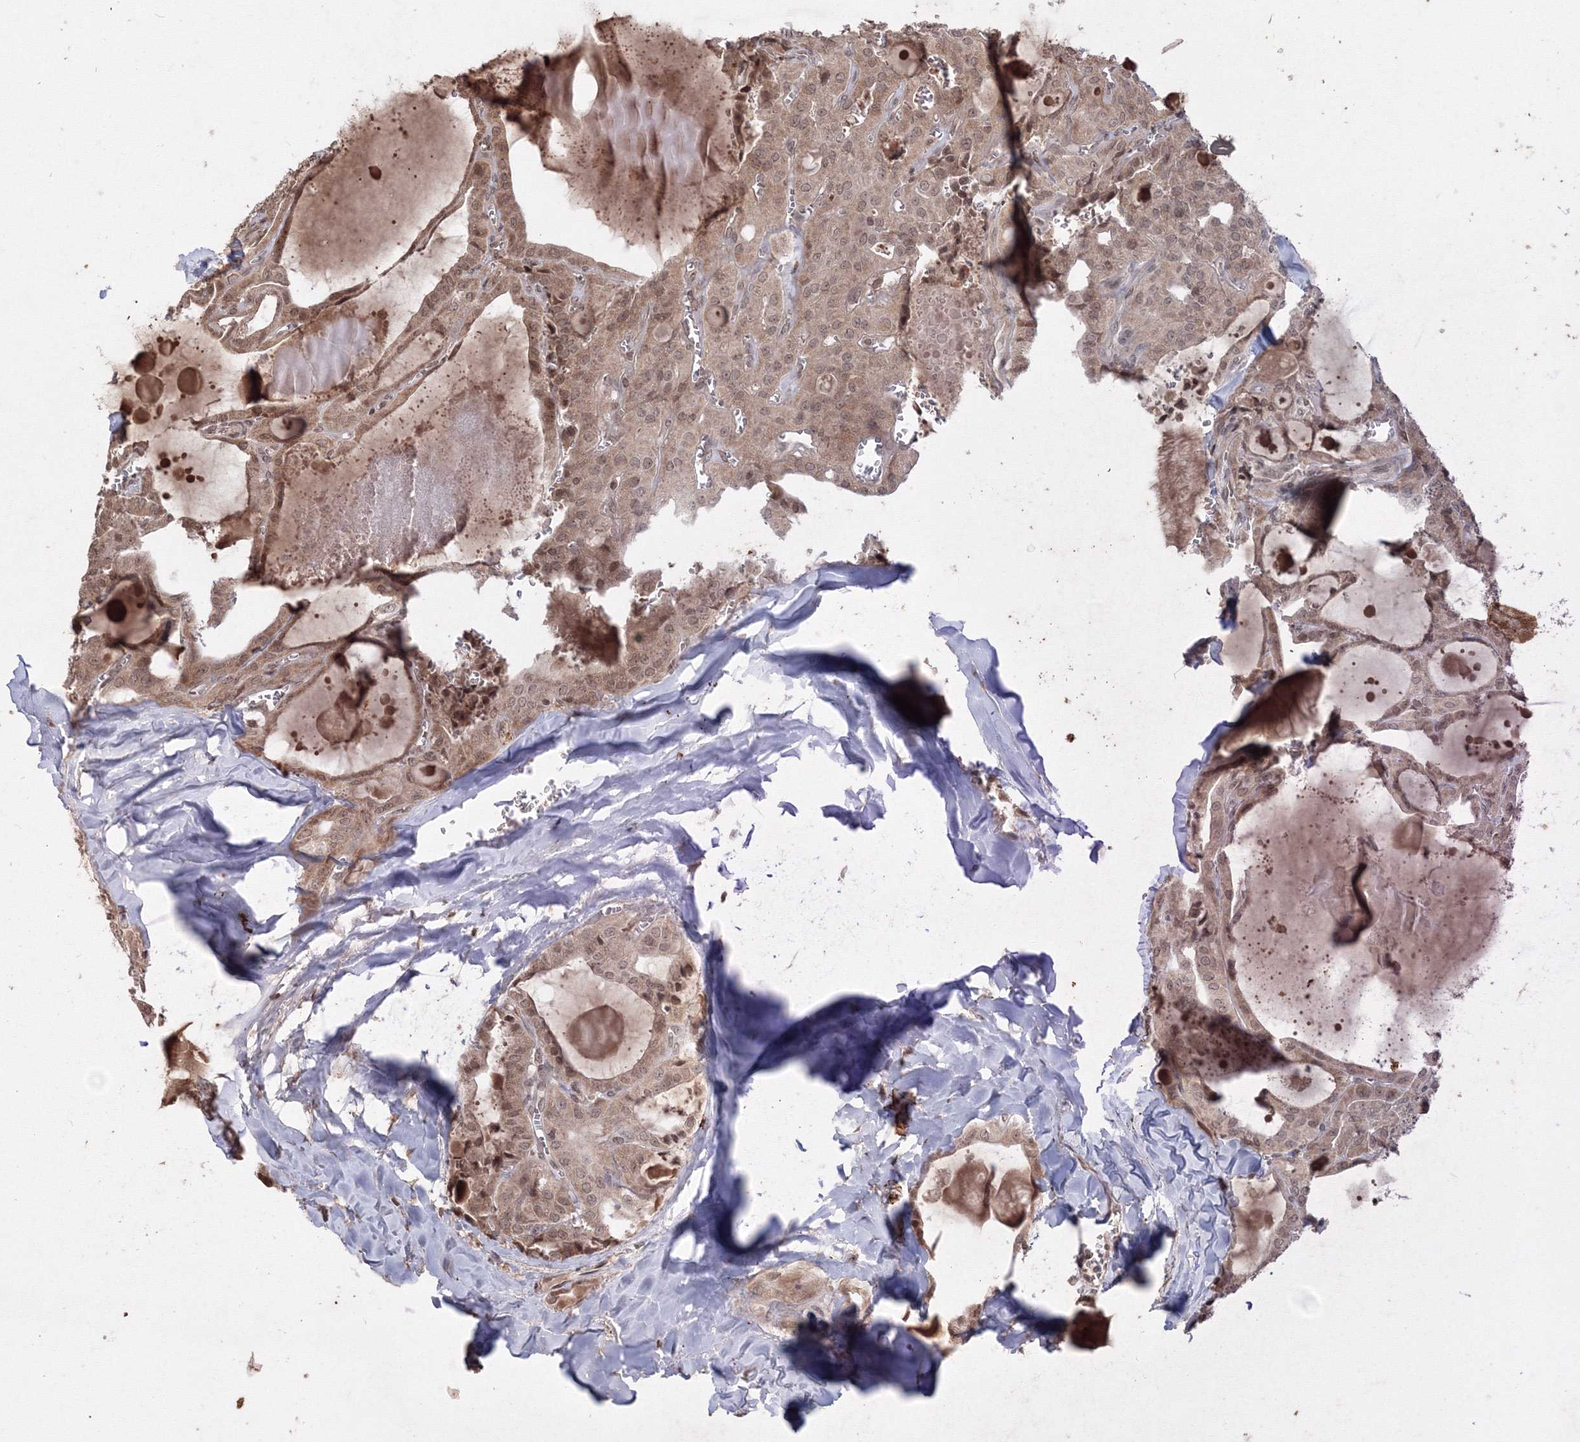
{"staining": {"intensity": "moderate", "quantity": "25%-75%", "location": "cytoplasmic/membranous,nuclear"}, "tissue": "thyroid cancer", "cell_type": "Tumor cells", "image_type": "cancer", "snomed": [{"axis": "morphology", "description": "Papillary adenocarcinoma, NOS"}, {"axis": "topography", "description": "Thyroid gland"}], "caption": "Protein staining of thyroid cancer tissue demonstrates moderate cytoplasmic/membranous and nuclear positivity in approximately 25%-75% of tumor cells. Using DAB (3,3'-diaminobenzidine) (brown) and hematoxylin (blue) stains, captured at high magnification using brightfield microscopy.", "gene": "PEX13", "patient": {"sex": "male", "age": 52}}